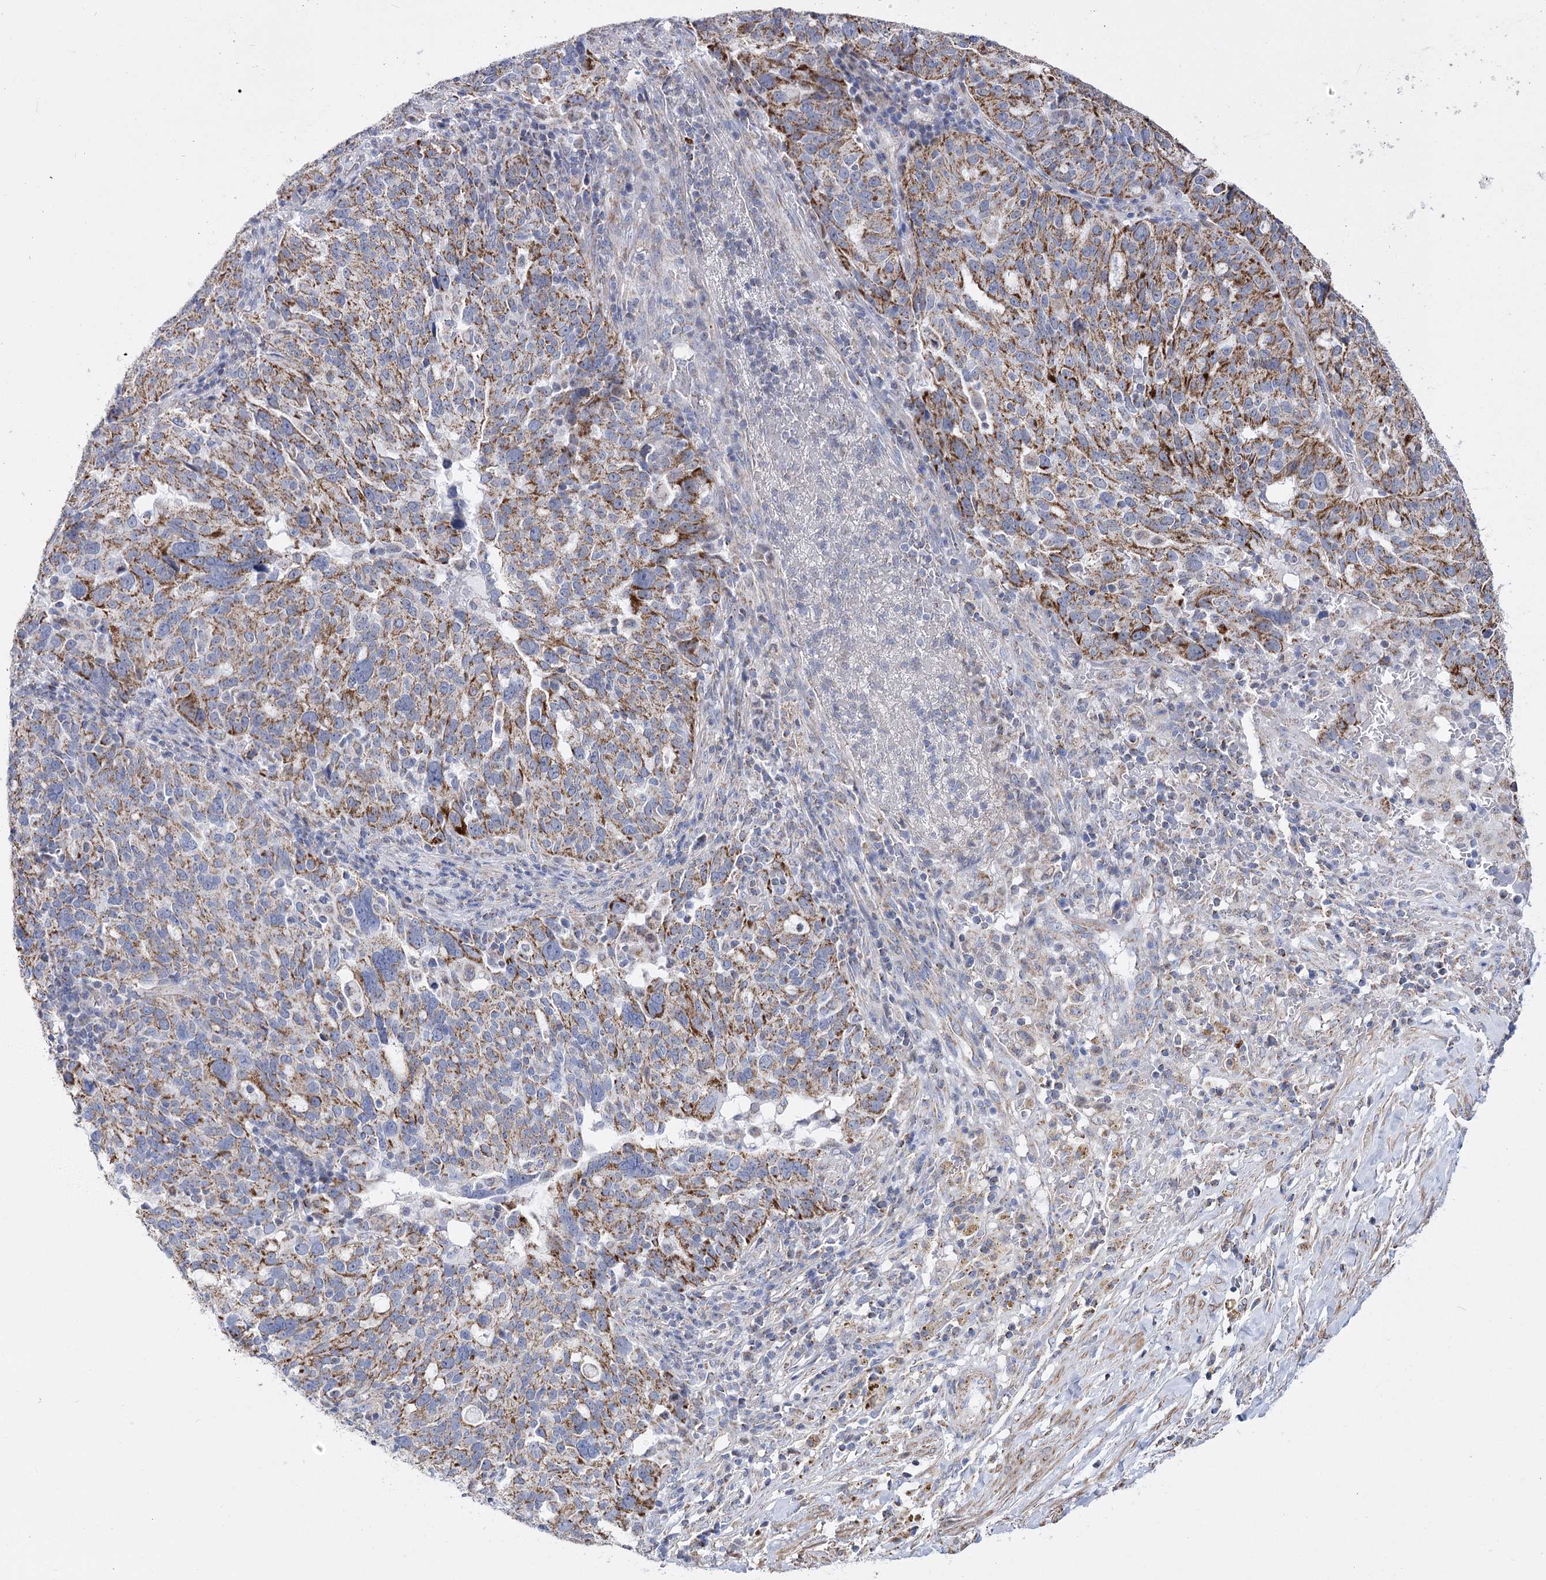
{"staining": {"intensity": "moderate", "quantity": ">75%", "location": "cytoplasmic/membranous"}, "tissue": "ovarian cancer", "cell_type": "Tumor cells", "image_type": "cancer", "snomed": [{"axis": "morphology", "description": "Cystadenocarcinoma, serous, NOS"}, {"axis": "topography", "description": "Ovary"}], "caption": "Ovarian cancer (serous cystadenocarcinoma) stained with IHC shows moderate cytoplasmic/membranous staining in about >75% of tumor cells. (DAB (3,3'-diaminobenzidine) IHC, brown staining for protein, blue staining for nuclei).", "gene": "PDHB", "patient": {"sex": "female", "age": 59}}